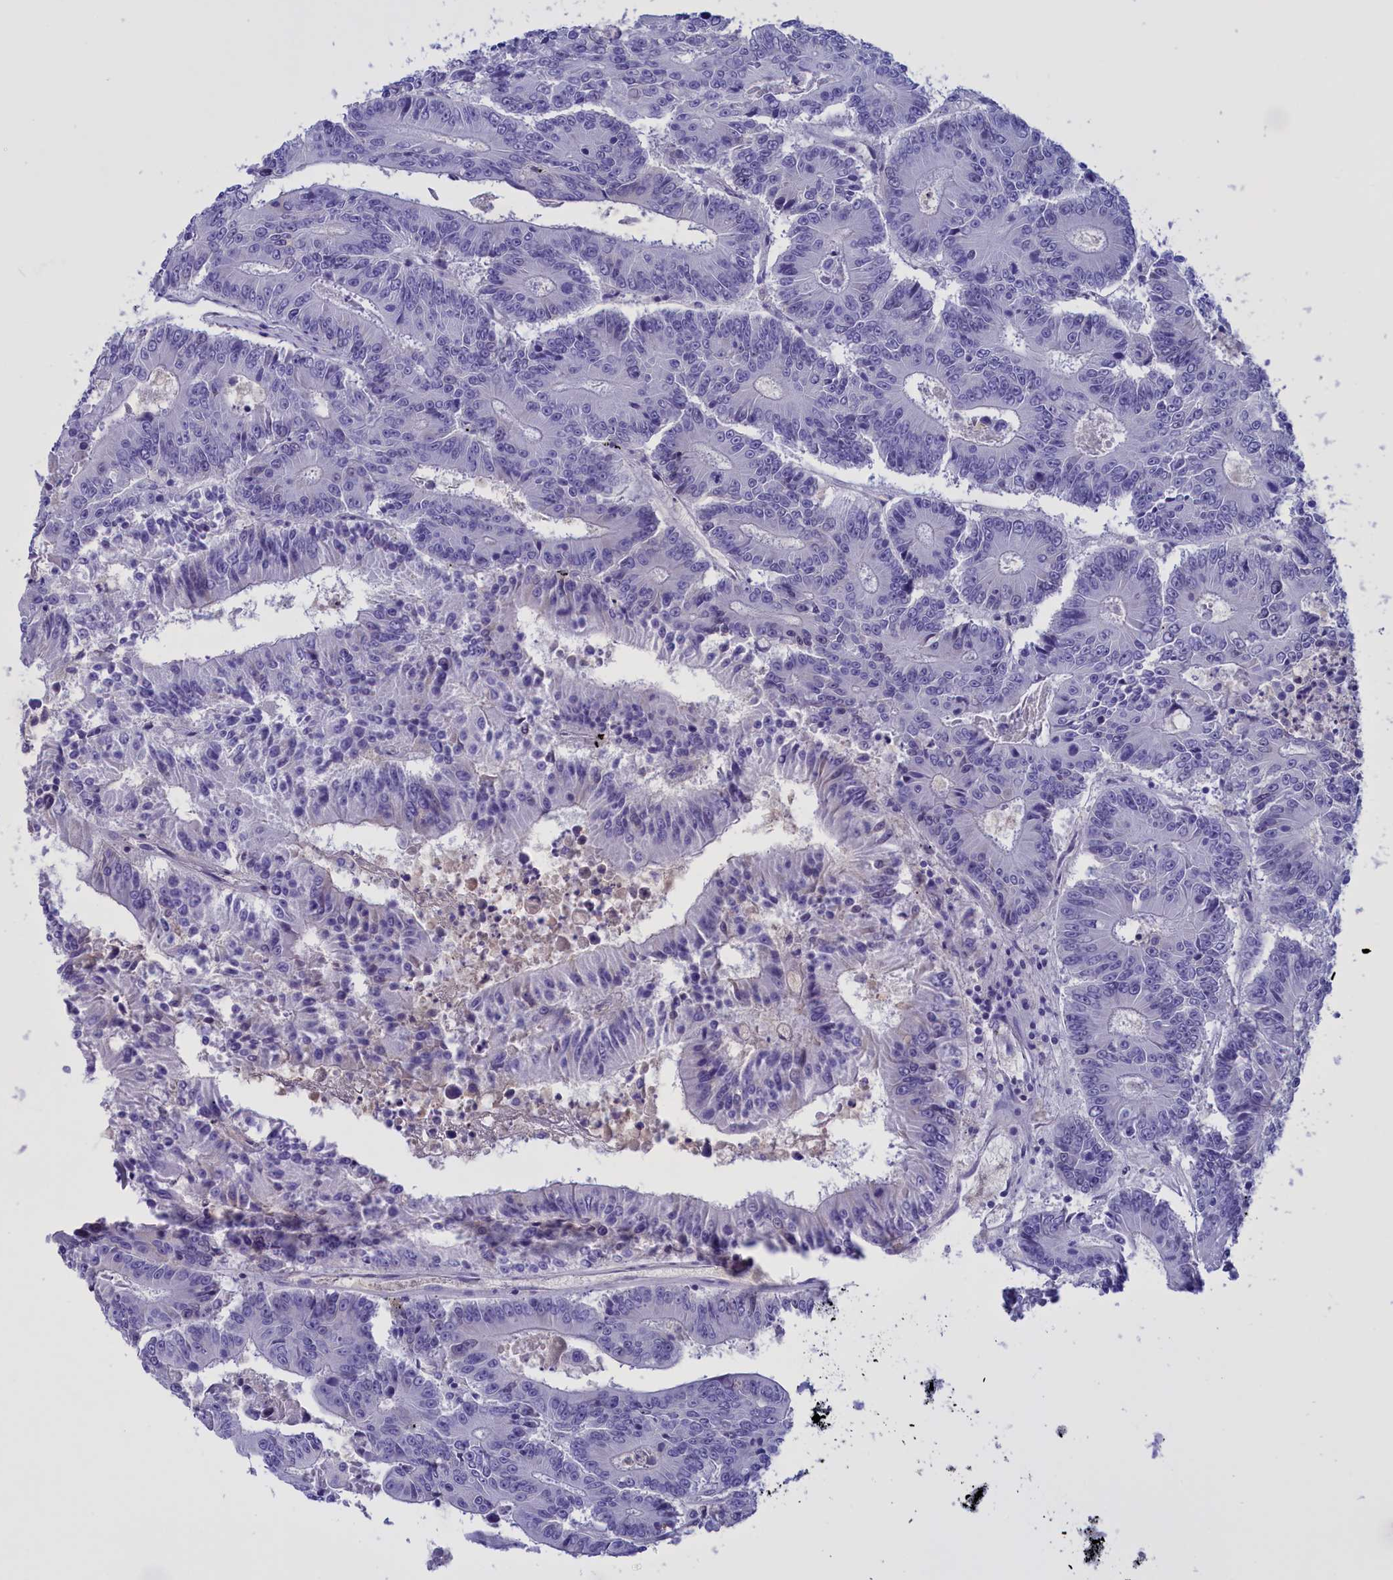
{"staining": {"intensity": "negative", "quantity": "none", "location": "none"}, "tissue": "colorectal cancer", "cell_type": "Tumor cells", "image_type": "cancer", "snomed": [{"axis": "morphology", "description": "Adenocarcinoma, NOS"}, {"axis": "topography", "description": "Colon"}], "caption": "Immunohistochemical staining of human colorectal cancer (adenocarcinoma) demonstrates no significant expression in tumor cells.", "gene": "PROK2", "patient": {"sex": "male", "age": 83}}